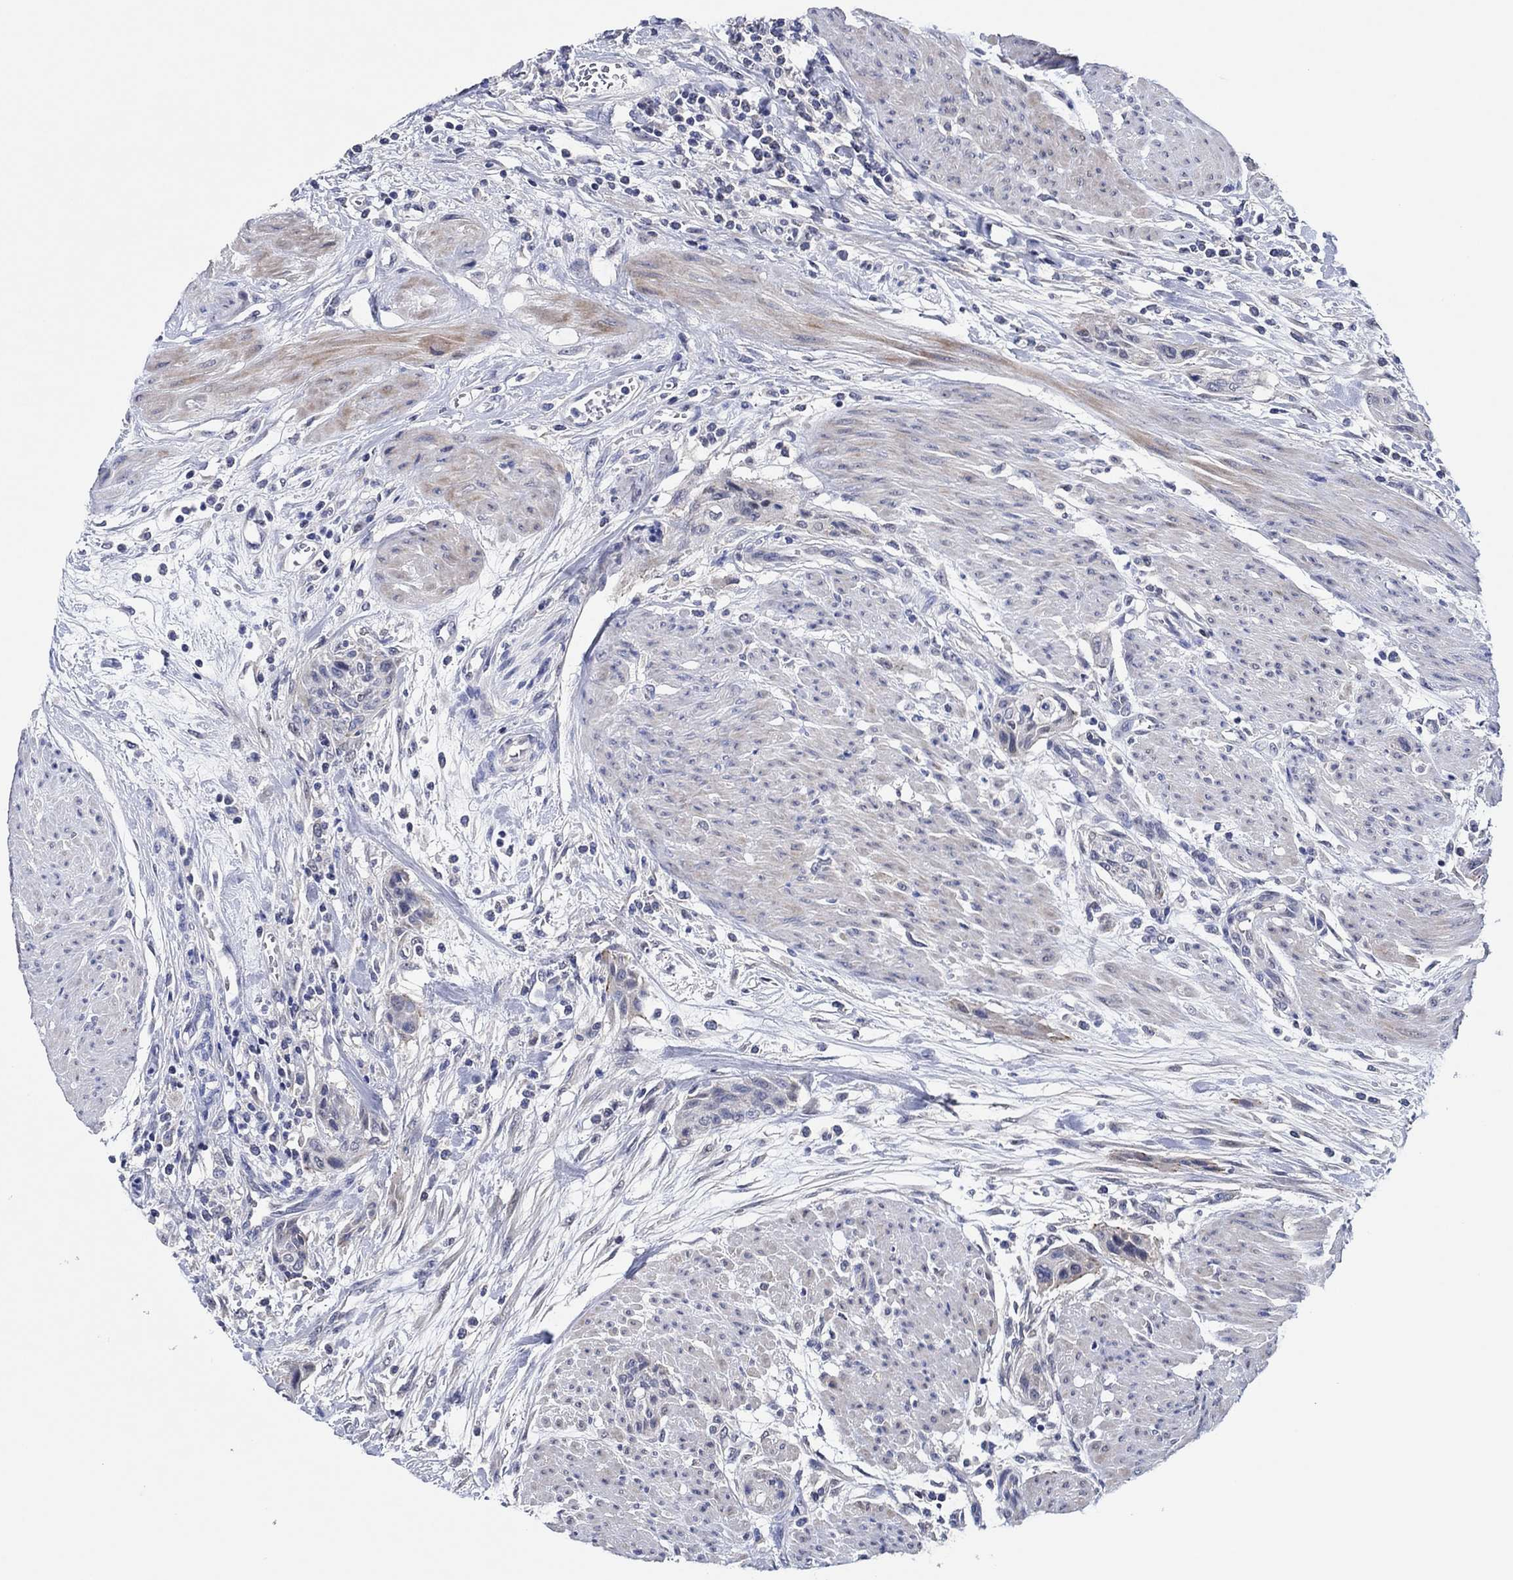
{"staining": {"intensity": "weak", "quantity": "25%-75%", "location": "cytoplasmic/membranous"}, "tissue": "urothelial cancer", "cell_type": "Tumor cells", "image_type": "cancer", "snomed": [{"axis": "morphology", "description": "Urothelial carcinoma, High grade"}, {"axis": "topography", "description": "Urinary bladder"}], "caption": "A high-resolution image shows immunohistochemistry (IHC) staining of urothelial cancer, which displays weak cytoplasmic/membranous expression in about 25%-75% of tumor cells.", "gene": "PRRT3", "patient": {"sex": "male", "age": 35}}